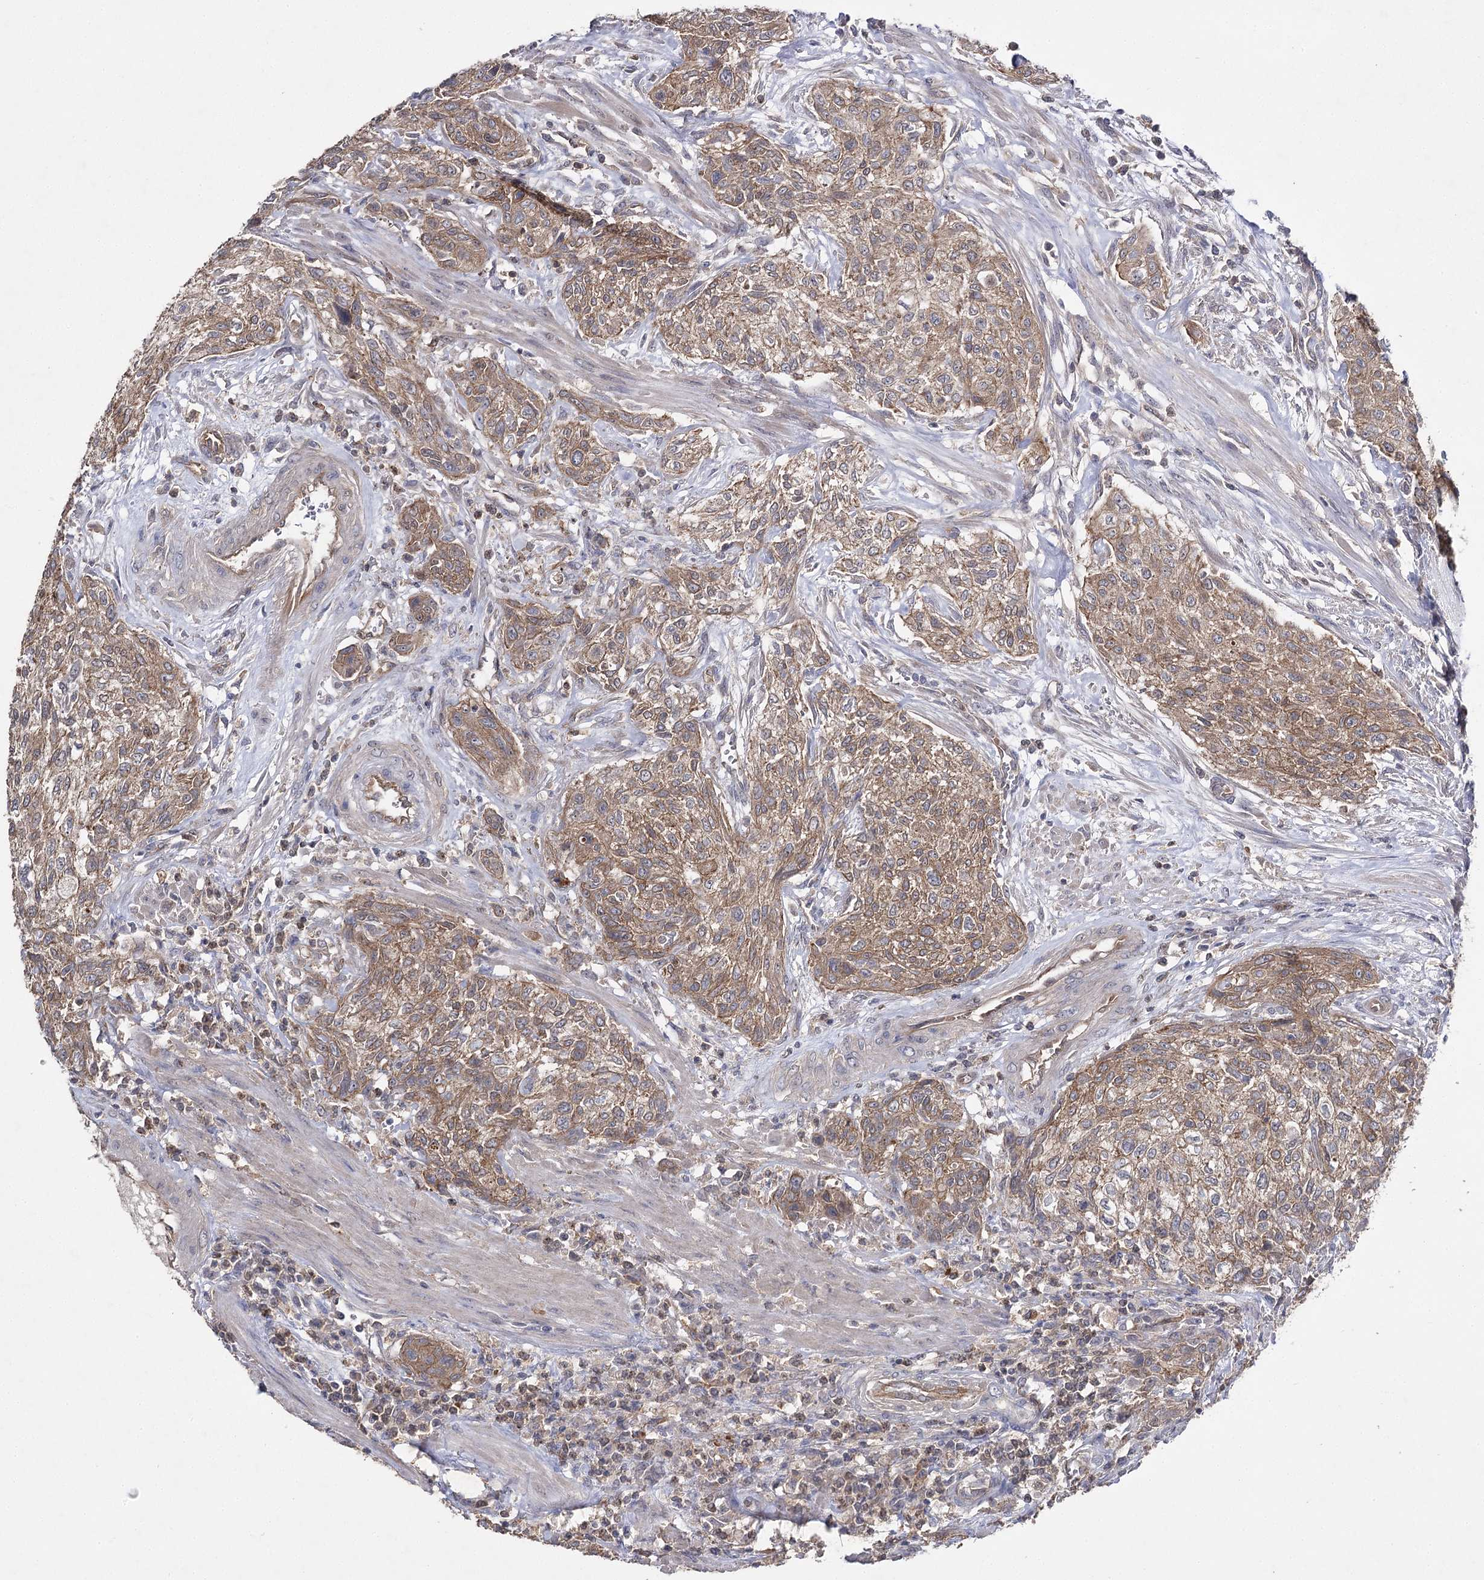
{"staining": {"intensity": "moderate", "quantity": ">75%", "location": "cytoplasmic/membranous"}, "tissue": "urothelial cancer", "cell_type": "Tumor cells", "image_type": "cancer", "snomed": [{"axis": "morphology", "description": "Normal tissue, NOS"}, {"axis": "morphology", "description": "Urothelial carcinoma, NOS"}, {"axis": "topography", "description": "Urinary bladder"}, {"axis": "topography", "description": "Peripheral nerve tissue"}], "caption": "This is a micrograph of immunohistochemistry staining of transitional cell carcinoma, which shows moderate positivity in the cytoplasmic/membranous of tumor cells.", "gene": "BCR", "patient": {"sex": "male", "age": 35}}